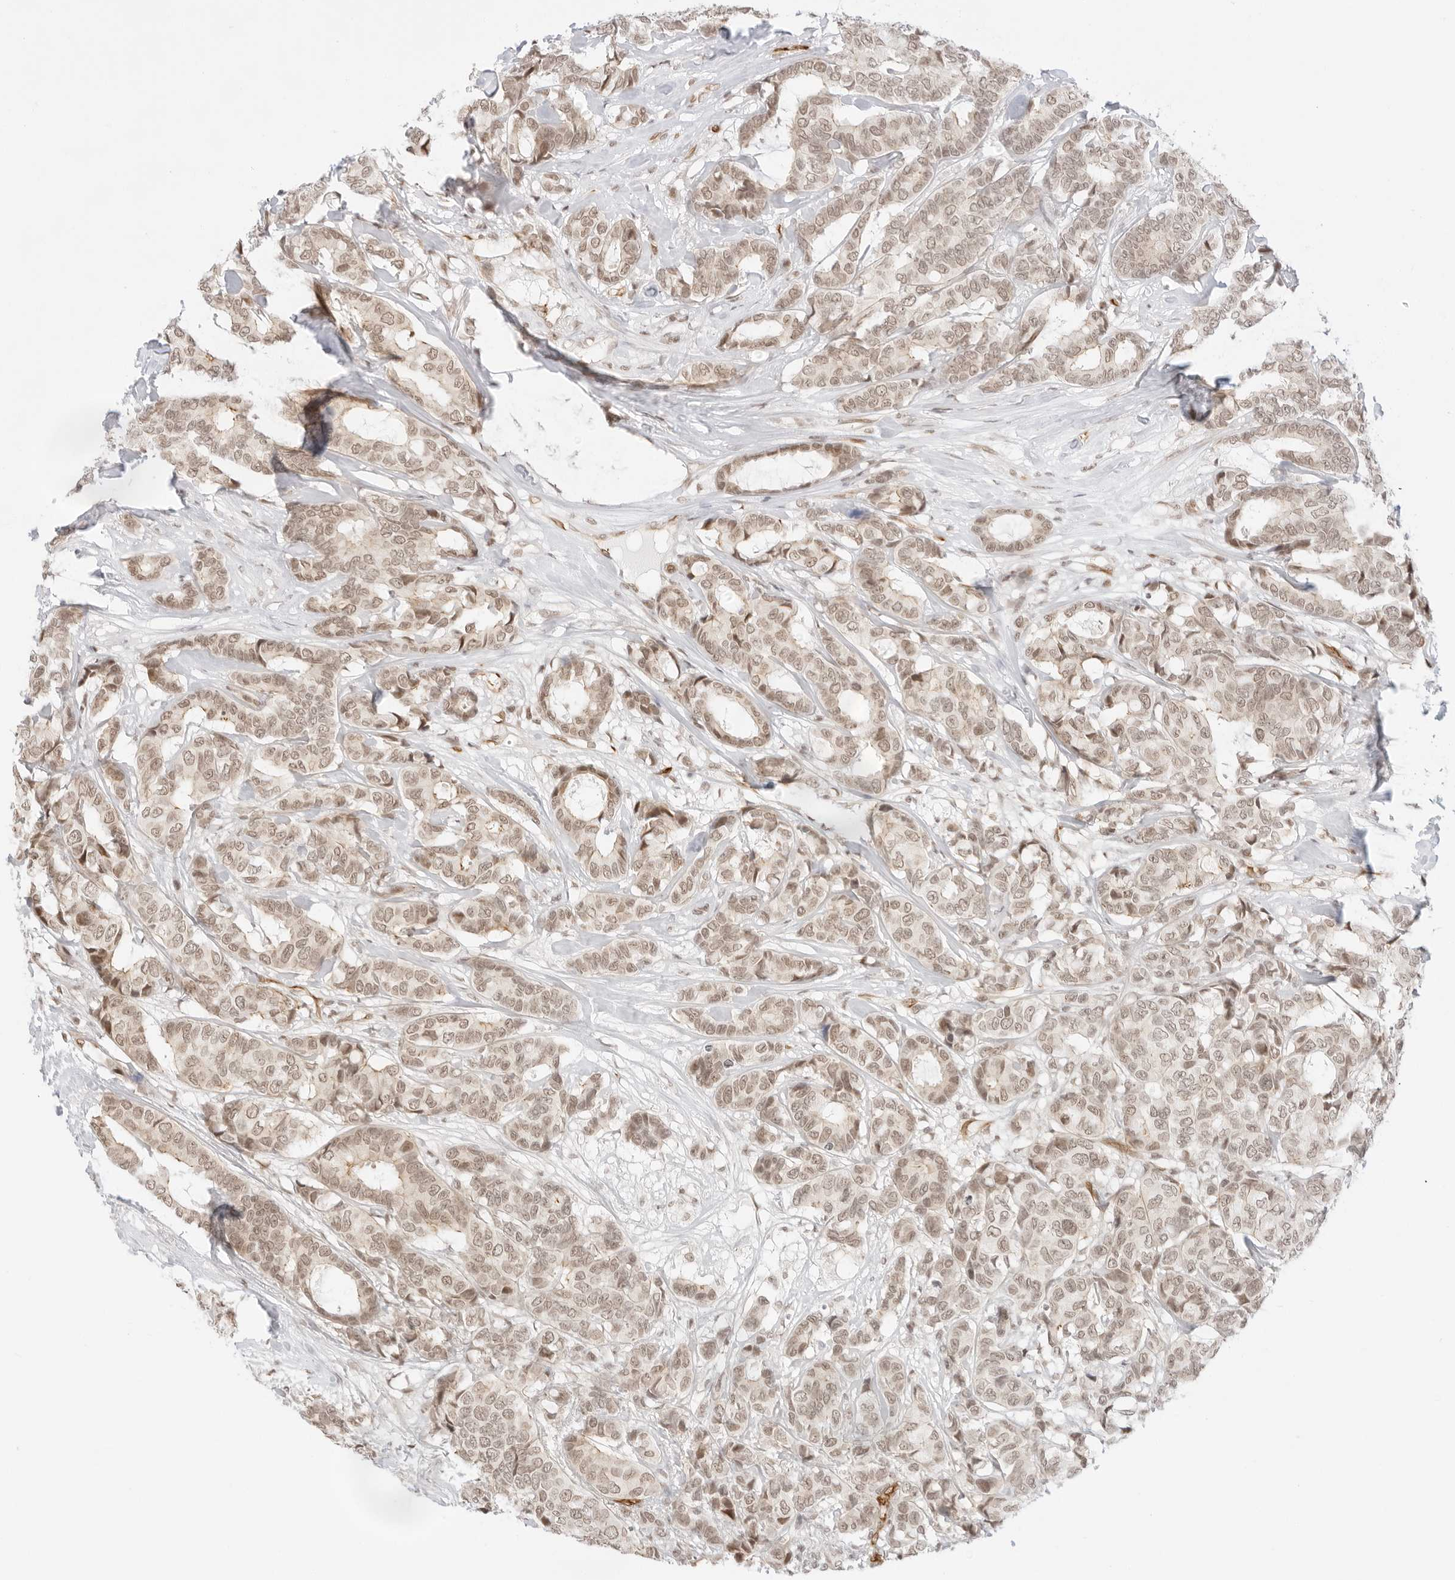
{"staining": {"intensity": "weak", "quantity": ">75%", "location": "nuclear"}, "tissue": "breast cancer", "cell_type": "Tumor cells", "image_type": "cancer", "snomed": [{"axis": "morphology", "description": "Duct carcinoma"}, {"axis": "topography", "description": "Breast"}], "caption": "Immunohistochemistry (IHC) micrograph of breast intraductal carcinoma stained for a protein (brown), which reveals low levels of weak nuclear expression in approximately >75% of tumor cells.", "gene": "GNAS", "patient": {"sex": "female", "age": 87}}